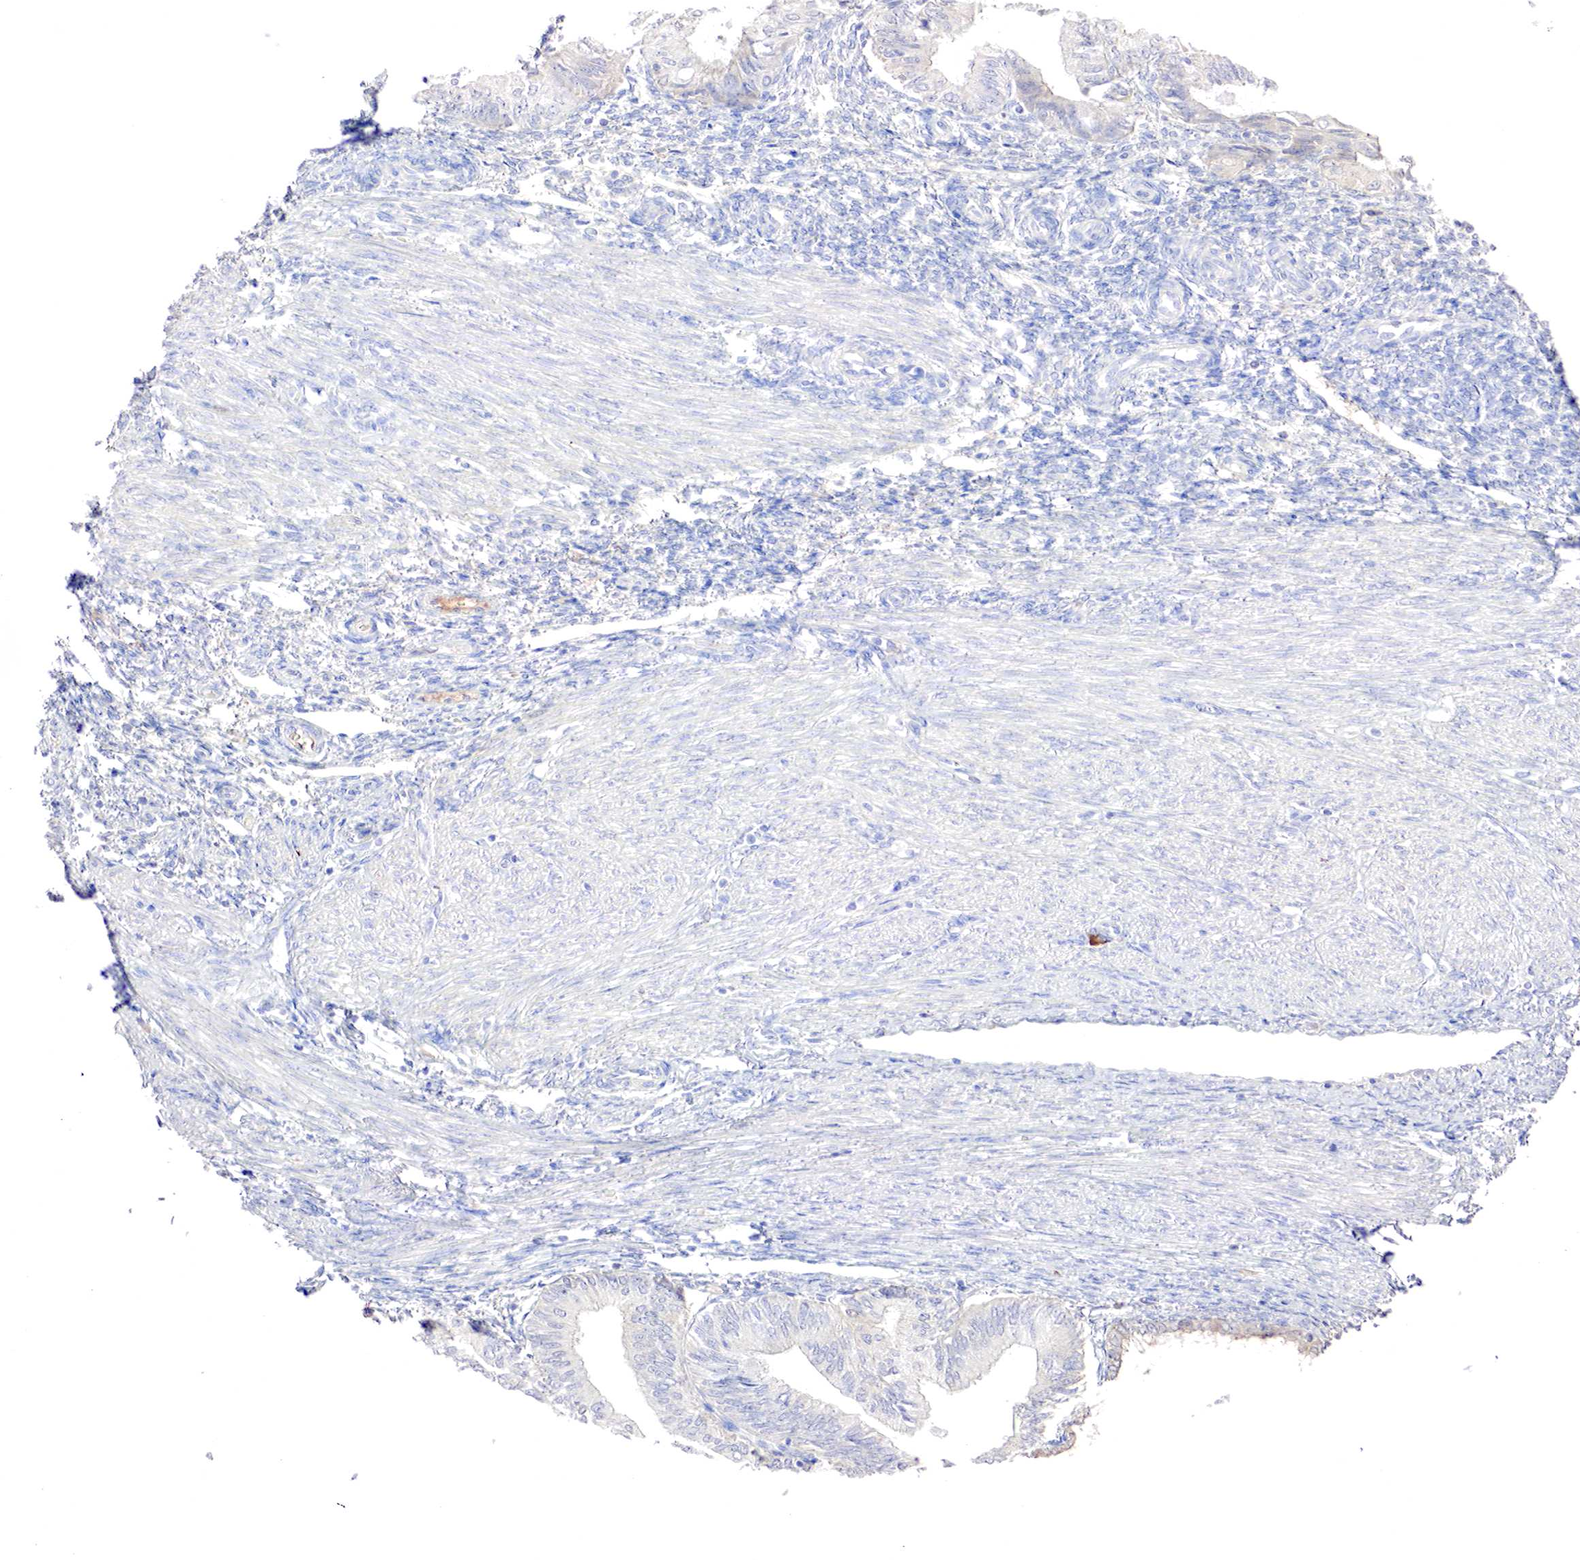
{"staining": {"intensity": "weak", "quantity": "<25%", "location": "cytoplasmic/membranous"}, "tissue": "endometrial cancer", "cell_type": "Tumor cells", "image_type": "cancer", "snomed": [{"axis": "morphology", "description": "Adenocarcinoma, NOS"}, {"axis": "topography", "description": "Endometrium"}], "caption": "High power microscopy micrograph of an immunohistochemistry (IHC) micrograph of endometrial cancer (adenocarcinoma), revealing no significant staining in tumor cells.", "gene": "GATA1", "patient": {"sex": "female", "age": 51}}